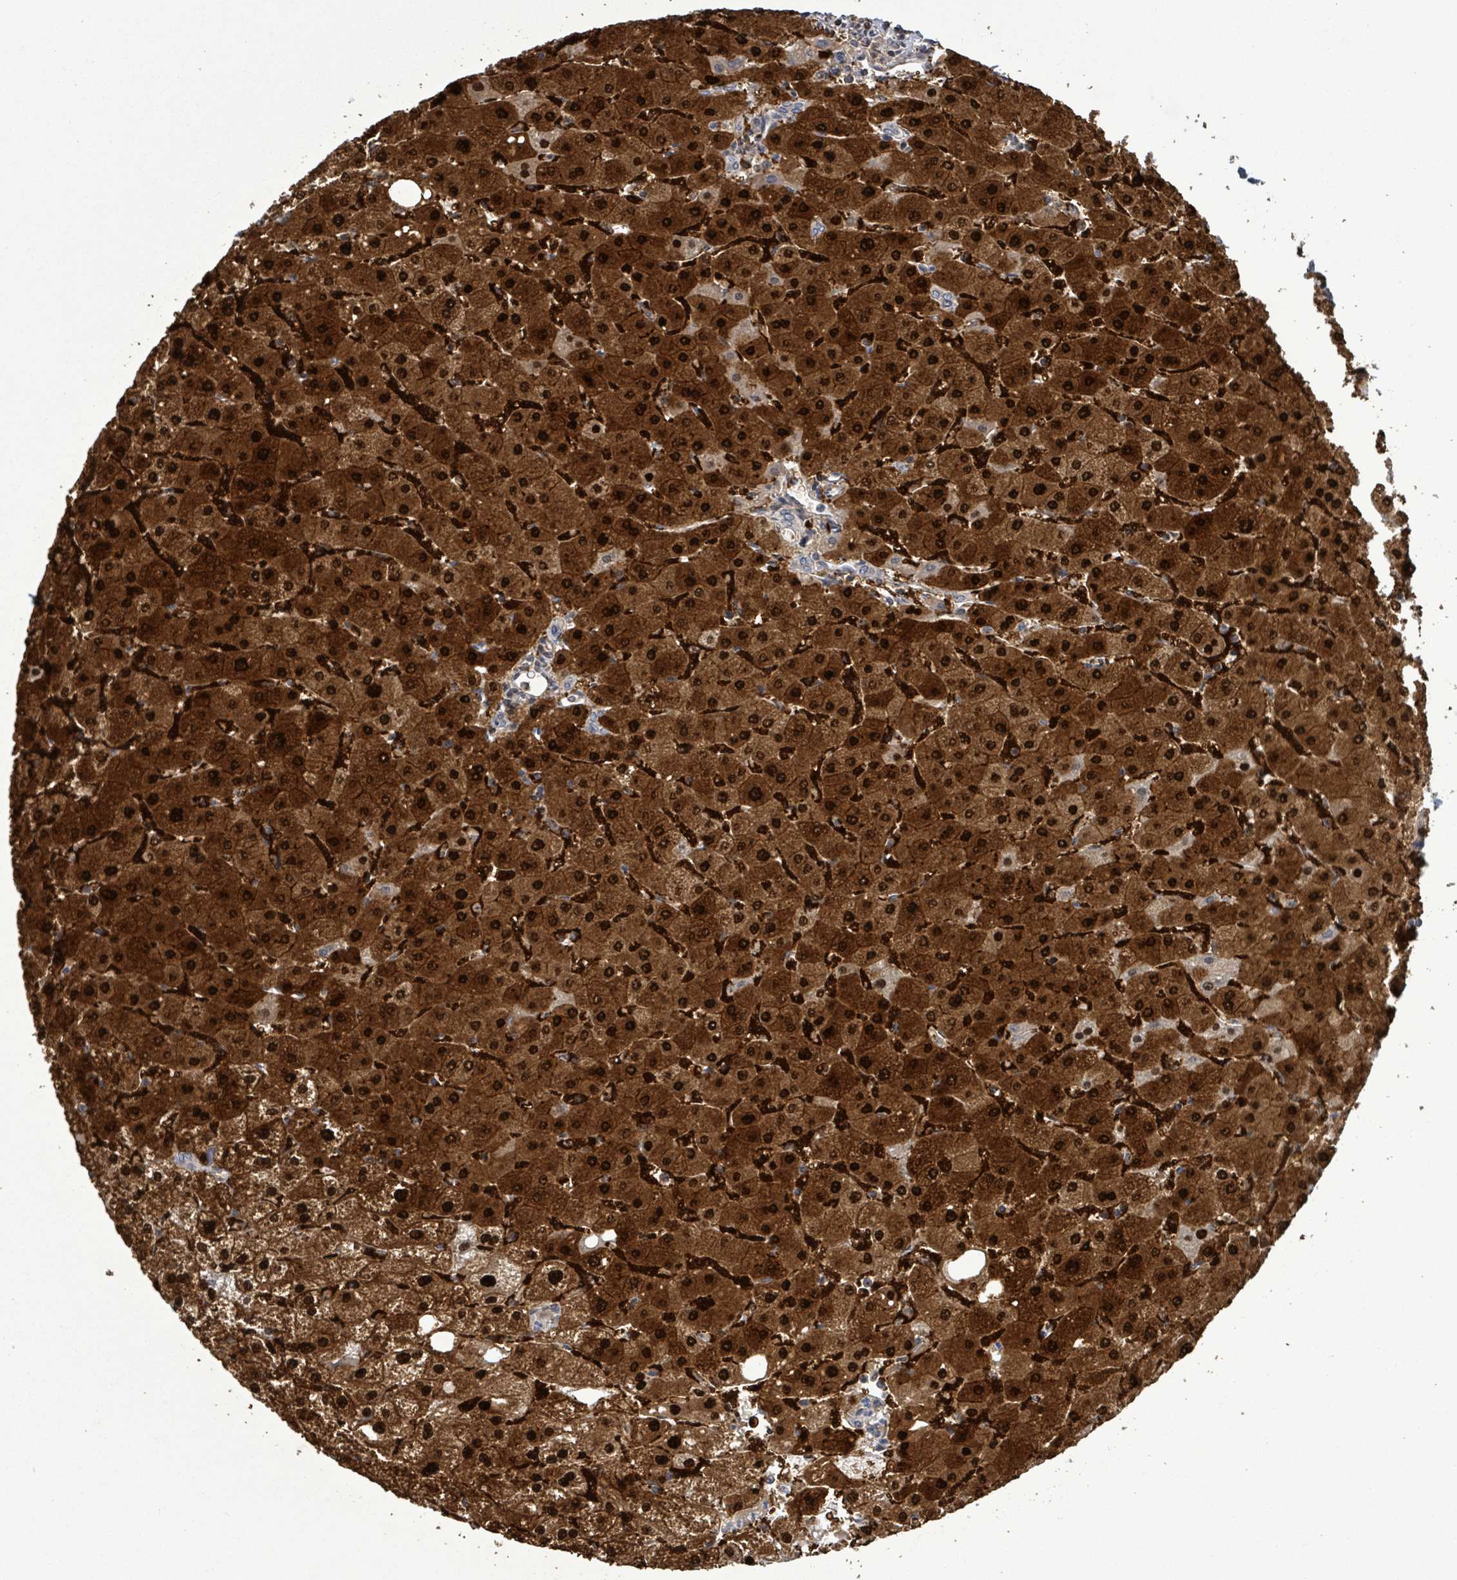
{"staining": {"intensity": "moderate", "quantity": ">75%", "location": "cytoplasmic/membranous"}, "tissue": "liver", "cell_type": "Cholangiocytes", "image_type": "normal", "snomed": [{"axis": "morphology", "description": "Normal tissue, NOS"}, {"axis": "topography", "description": "Liver"}], "caption": "This is a micrograph of immunohistochemistry staining of unremarkable liver, which shows moderate positivity in the cytoplasmic/membranous of cholangiocytes.", "gene": "AMMECR1", "patient": {"sex": "male", "age": 67}}